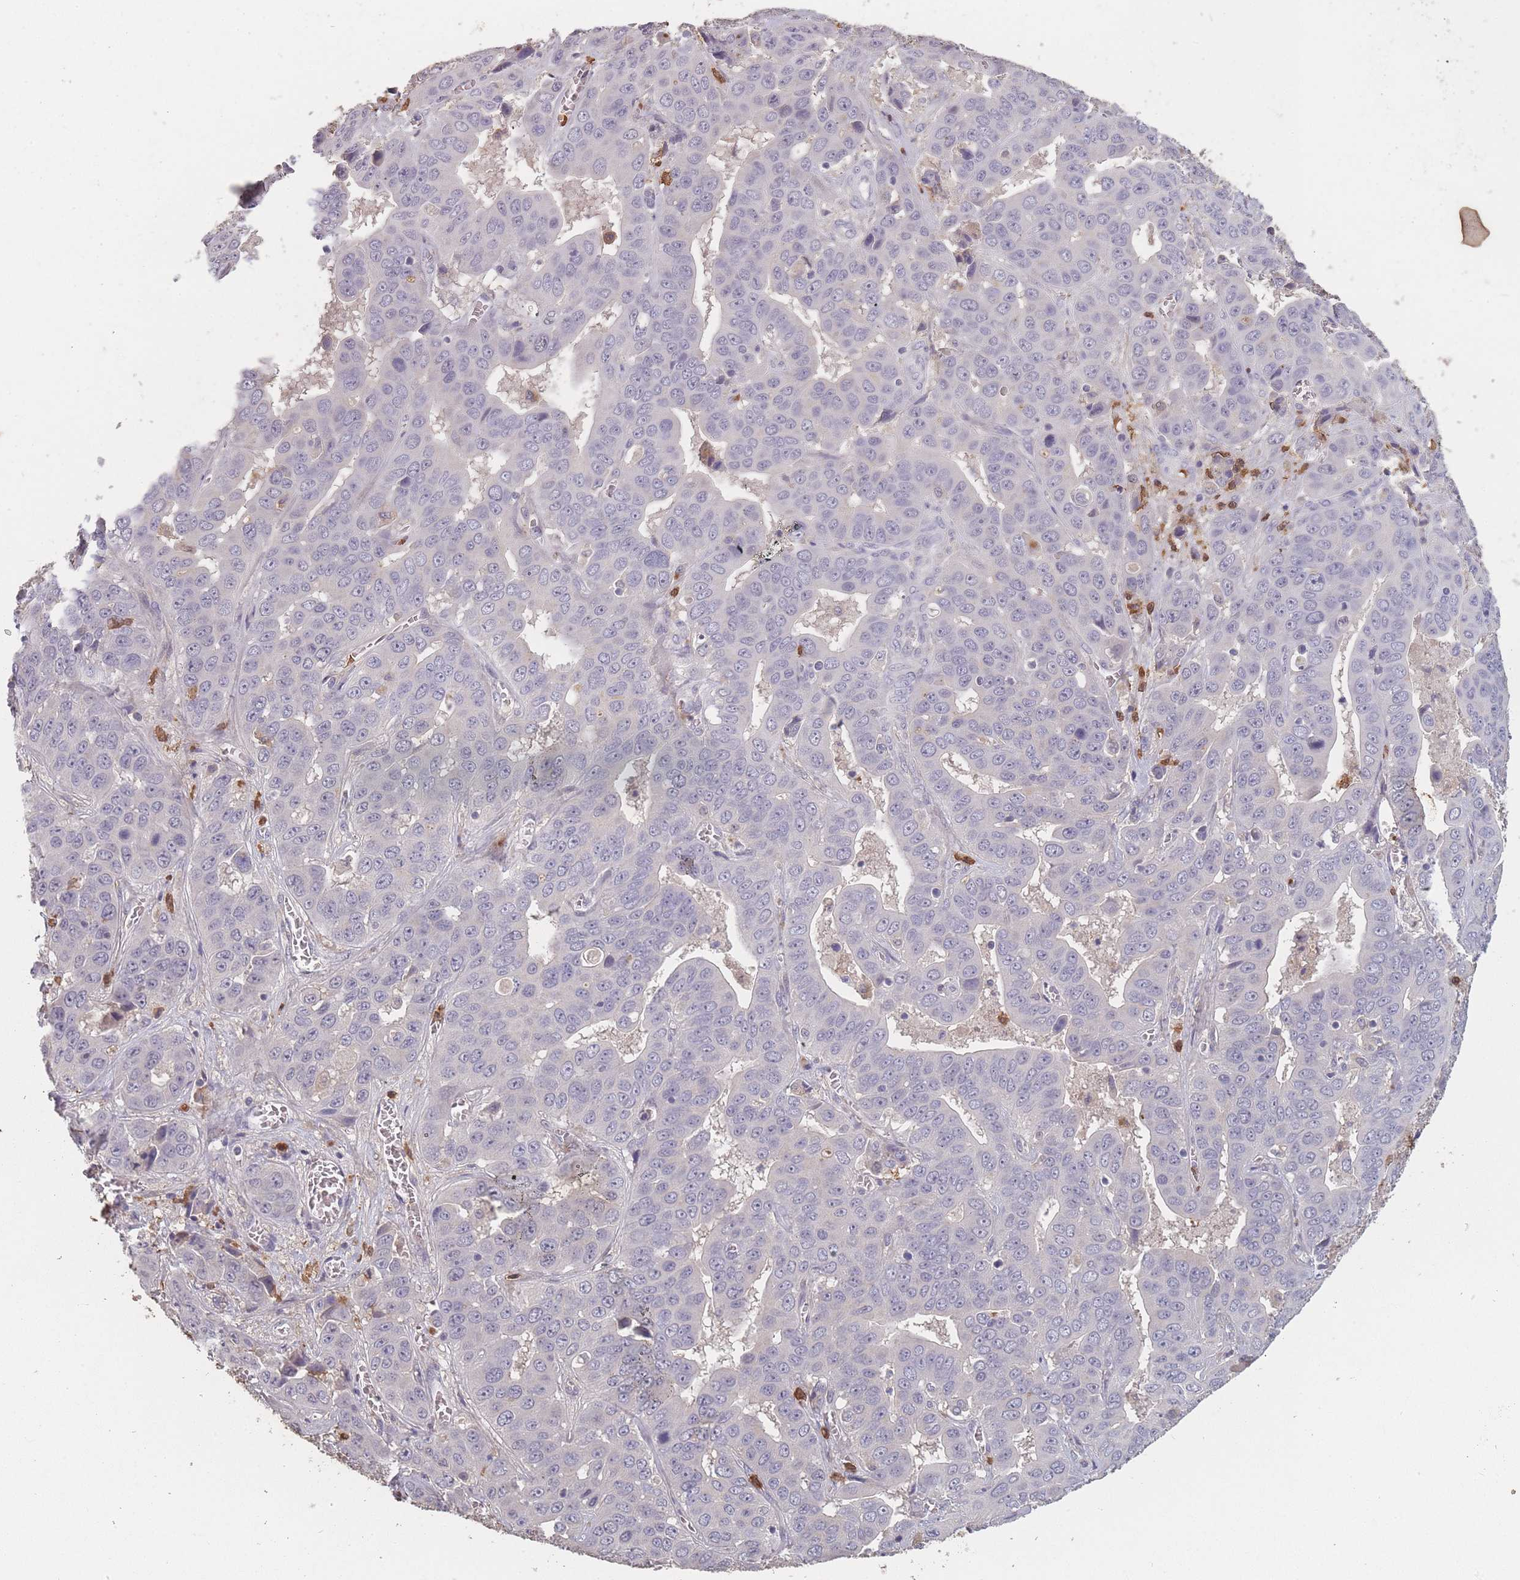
{"staining": {"intensity": "negative", "quantity": "none", "location": "none"}, "tissue": "liver cancer", "cell_type": "Tumor cells", "image_type": "cancer", "snomed": [{"axis": "morphology", "description": "Cholangiocarcinoma"}, {"axis": "topography", "description": "Liver"}], "caption": "Cholangiocarcinoma (liver) was stained to show a protein in brown. There is no significant expression in tumor cells.", "gene": "BST1", "patient": {"sex": "female", "age": 52}}